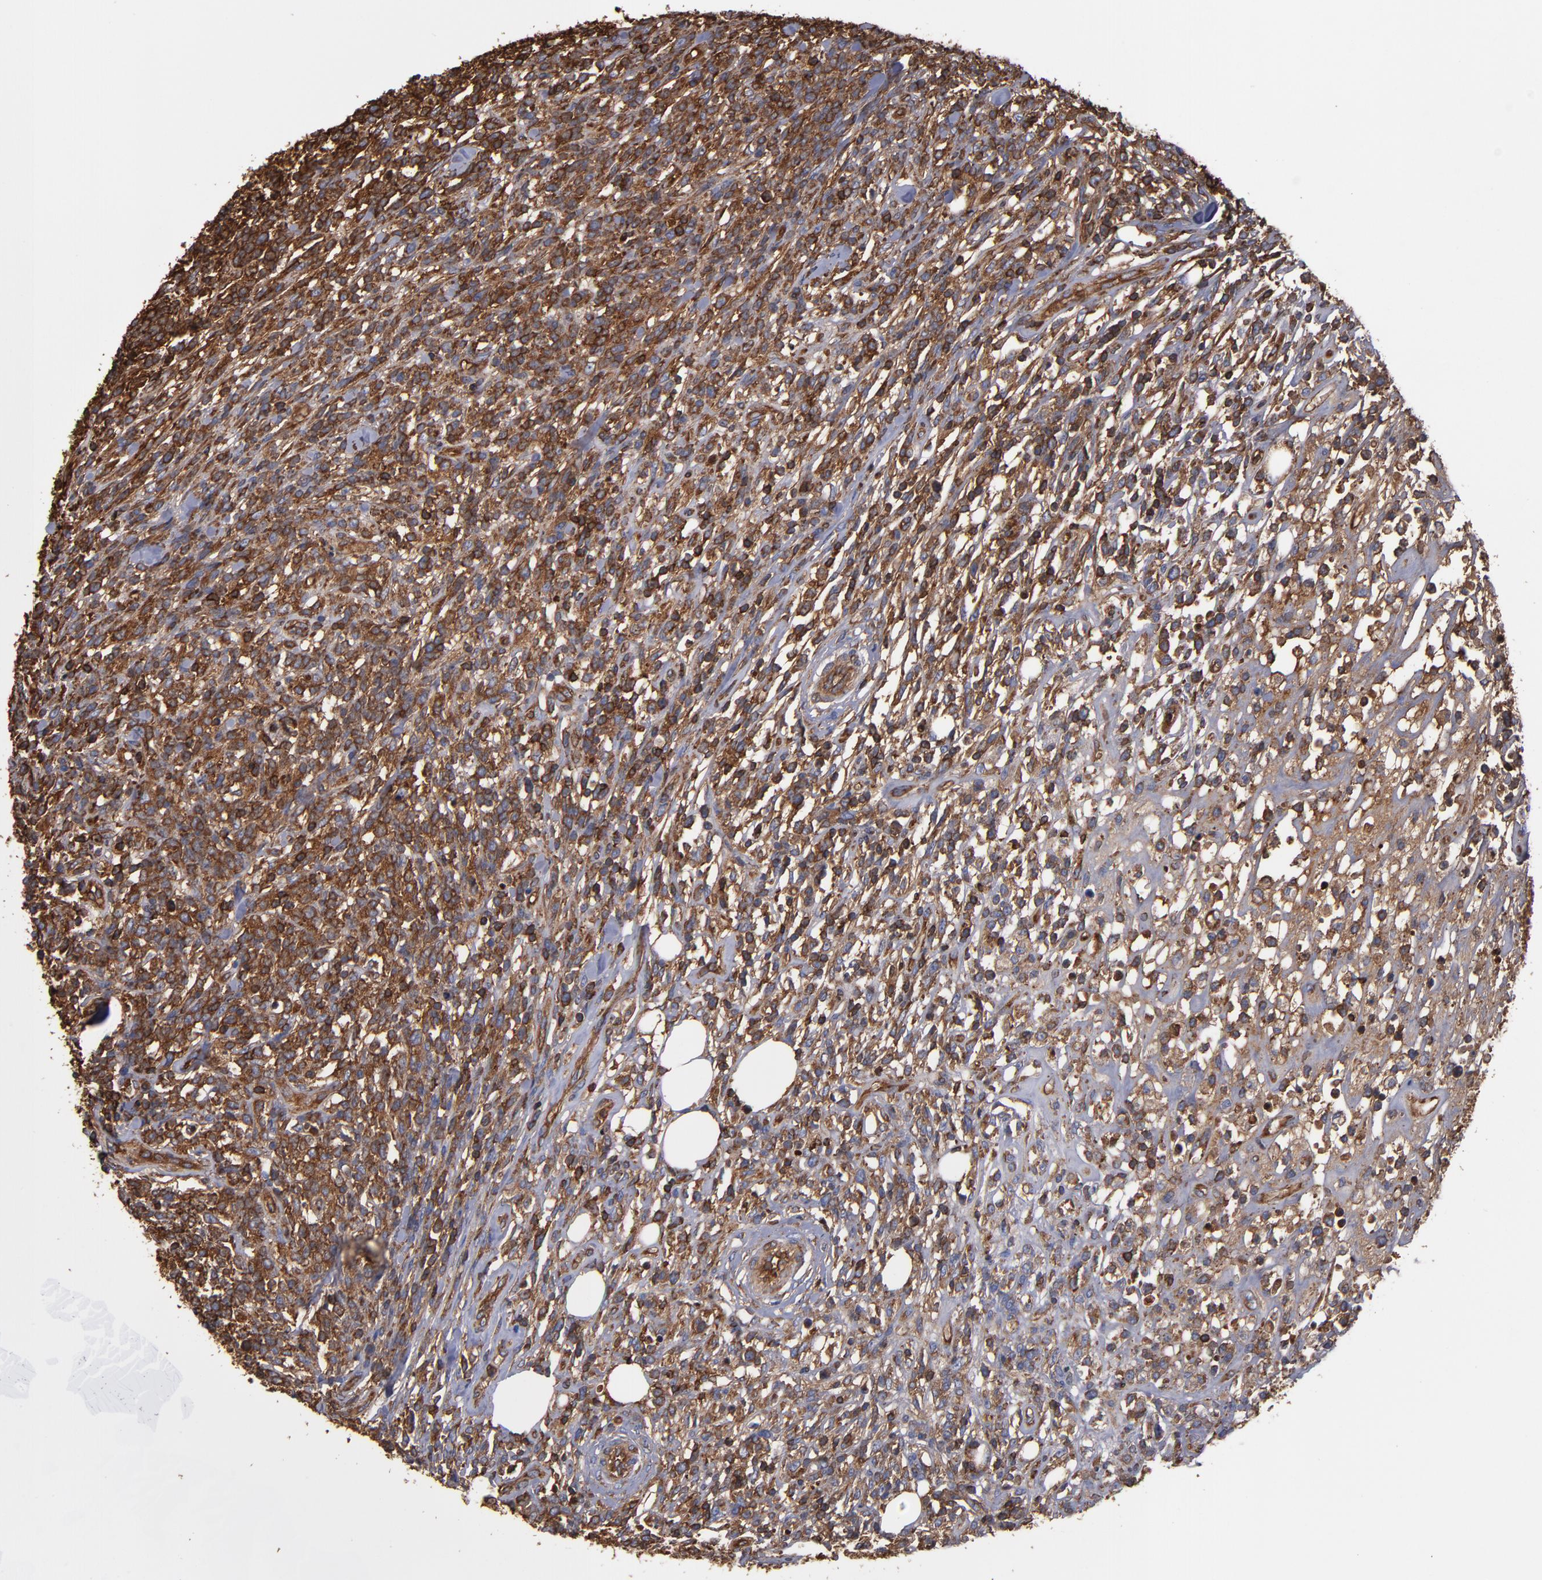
{"staining": {"intensity": "strong", "quantity": ">75%", "location": "cytoplasmic/membranous"}, "tissue": "lymphoma", "cell_type": "Tumor cells", "image_type": "cancer", "snomed": [{"axis": "morphology", "description": "Malignant lymphoma, non-Hodgkin's type, High grade"}, {"axis": "topography", "description": "Lymph node"}], "caption": "Immunohistochemistry of human malignant lymphoma, non-Hodgkin's type (high-grade) shows high levels of strong cytoplasmic/membranous staining in approximately >75% of tumor cells. (DAB = brown stain, brightfield microscopy at high magnification).", "gene": "ACTN4", "patient": {"sex": "female", "age": 73}}